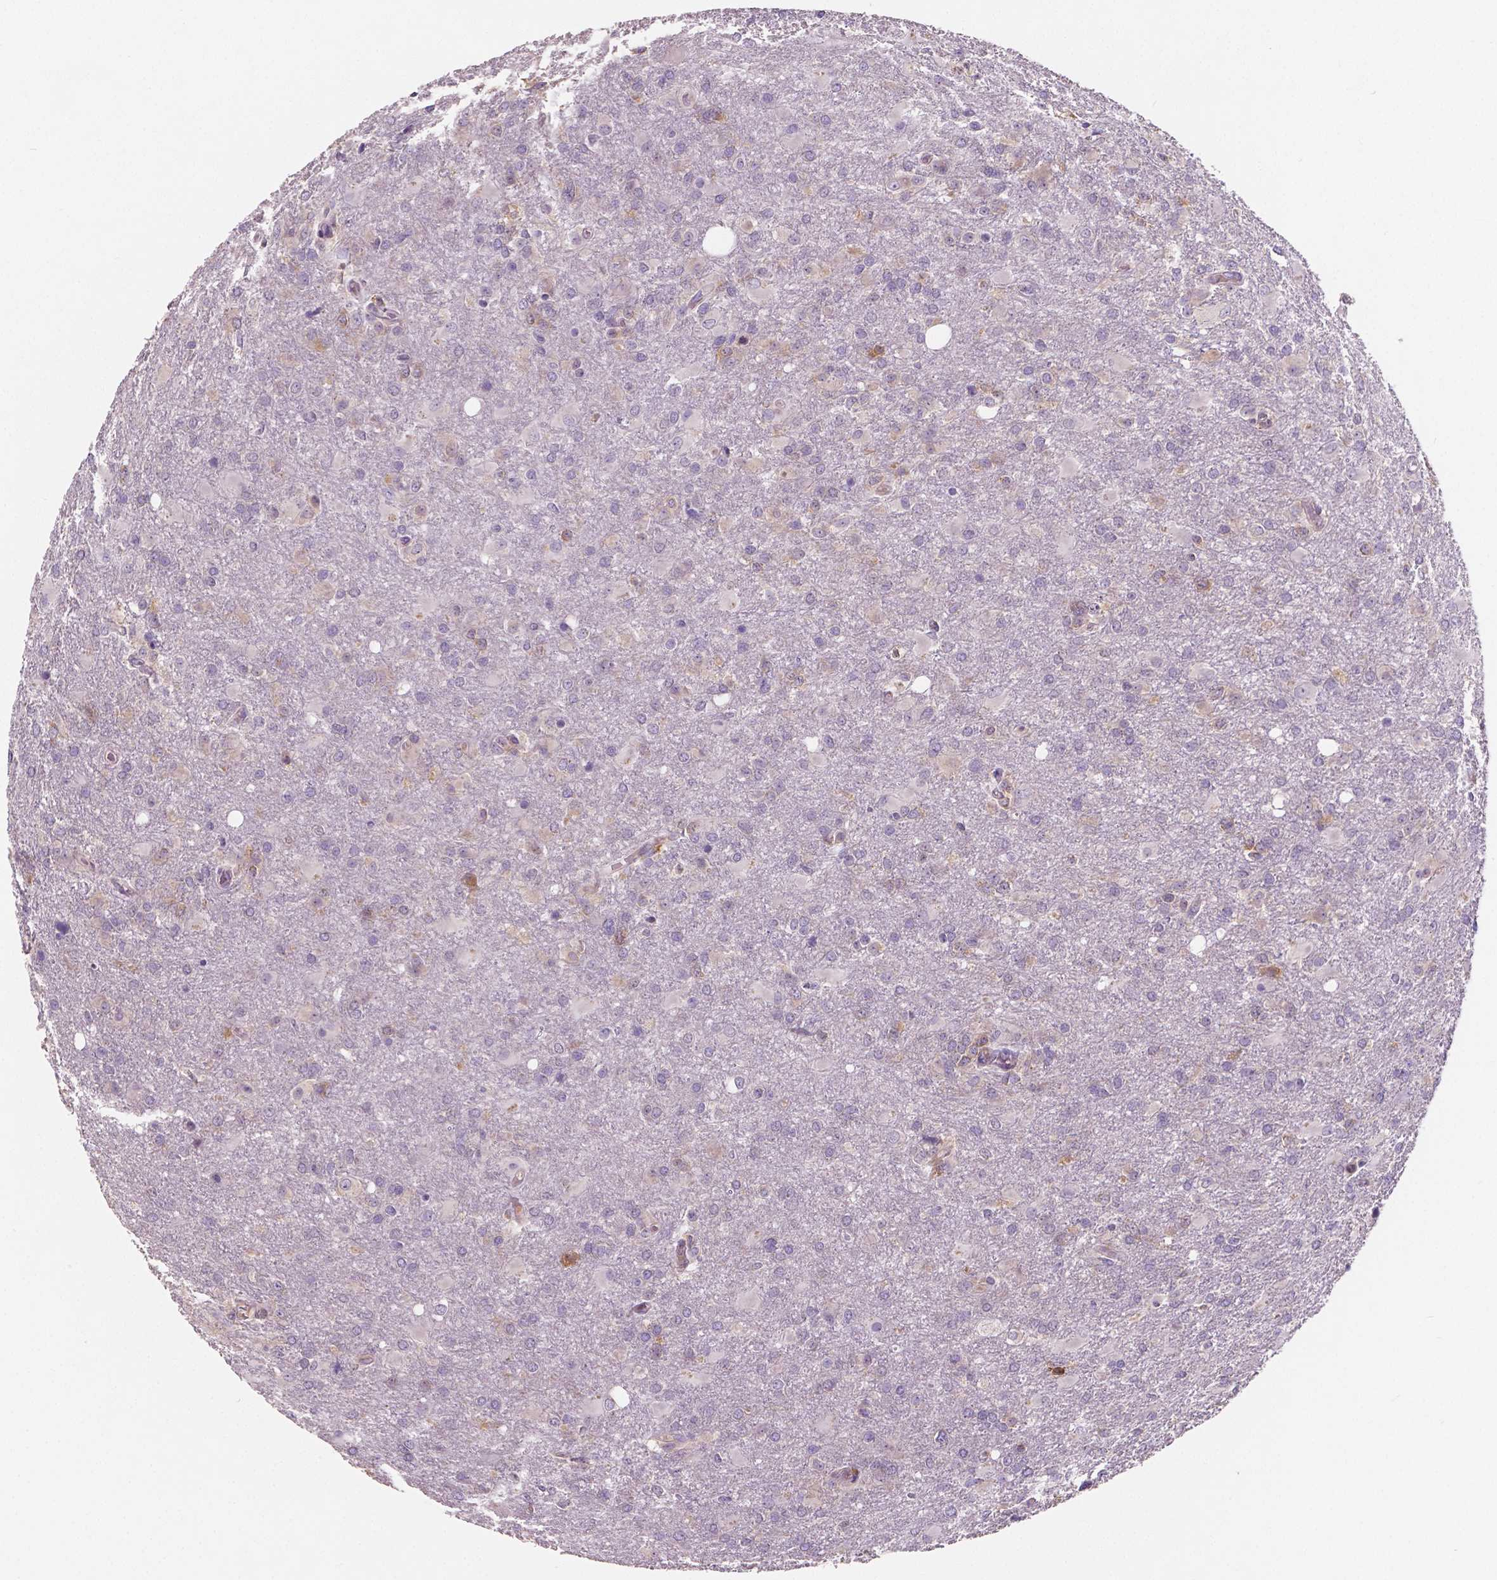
{"staining": {"intensity": "negative", "quantity": "none", "location": "none"}, "tissue": "glioma", "cell_type": "Tumor cells", "image_type": "cancer", "snomed": [{"axis": "morphology", "description": "Glioma, malignant, High grade"}, {"axis": "topography", "description": "Brain"}], "caption": "Tumor cells show no significant protein positivity in glioma. The staining was performed using DAB (3,3'-diaminobenzidine) to visualize the protein expression in brown, while the nuclei were stained in blue with hematoxylin (Magnification: 20x).", "gene": "LSM14B", "patient": {"sex": "male", "age": 68}}